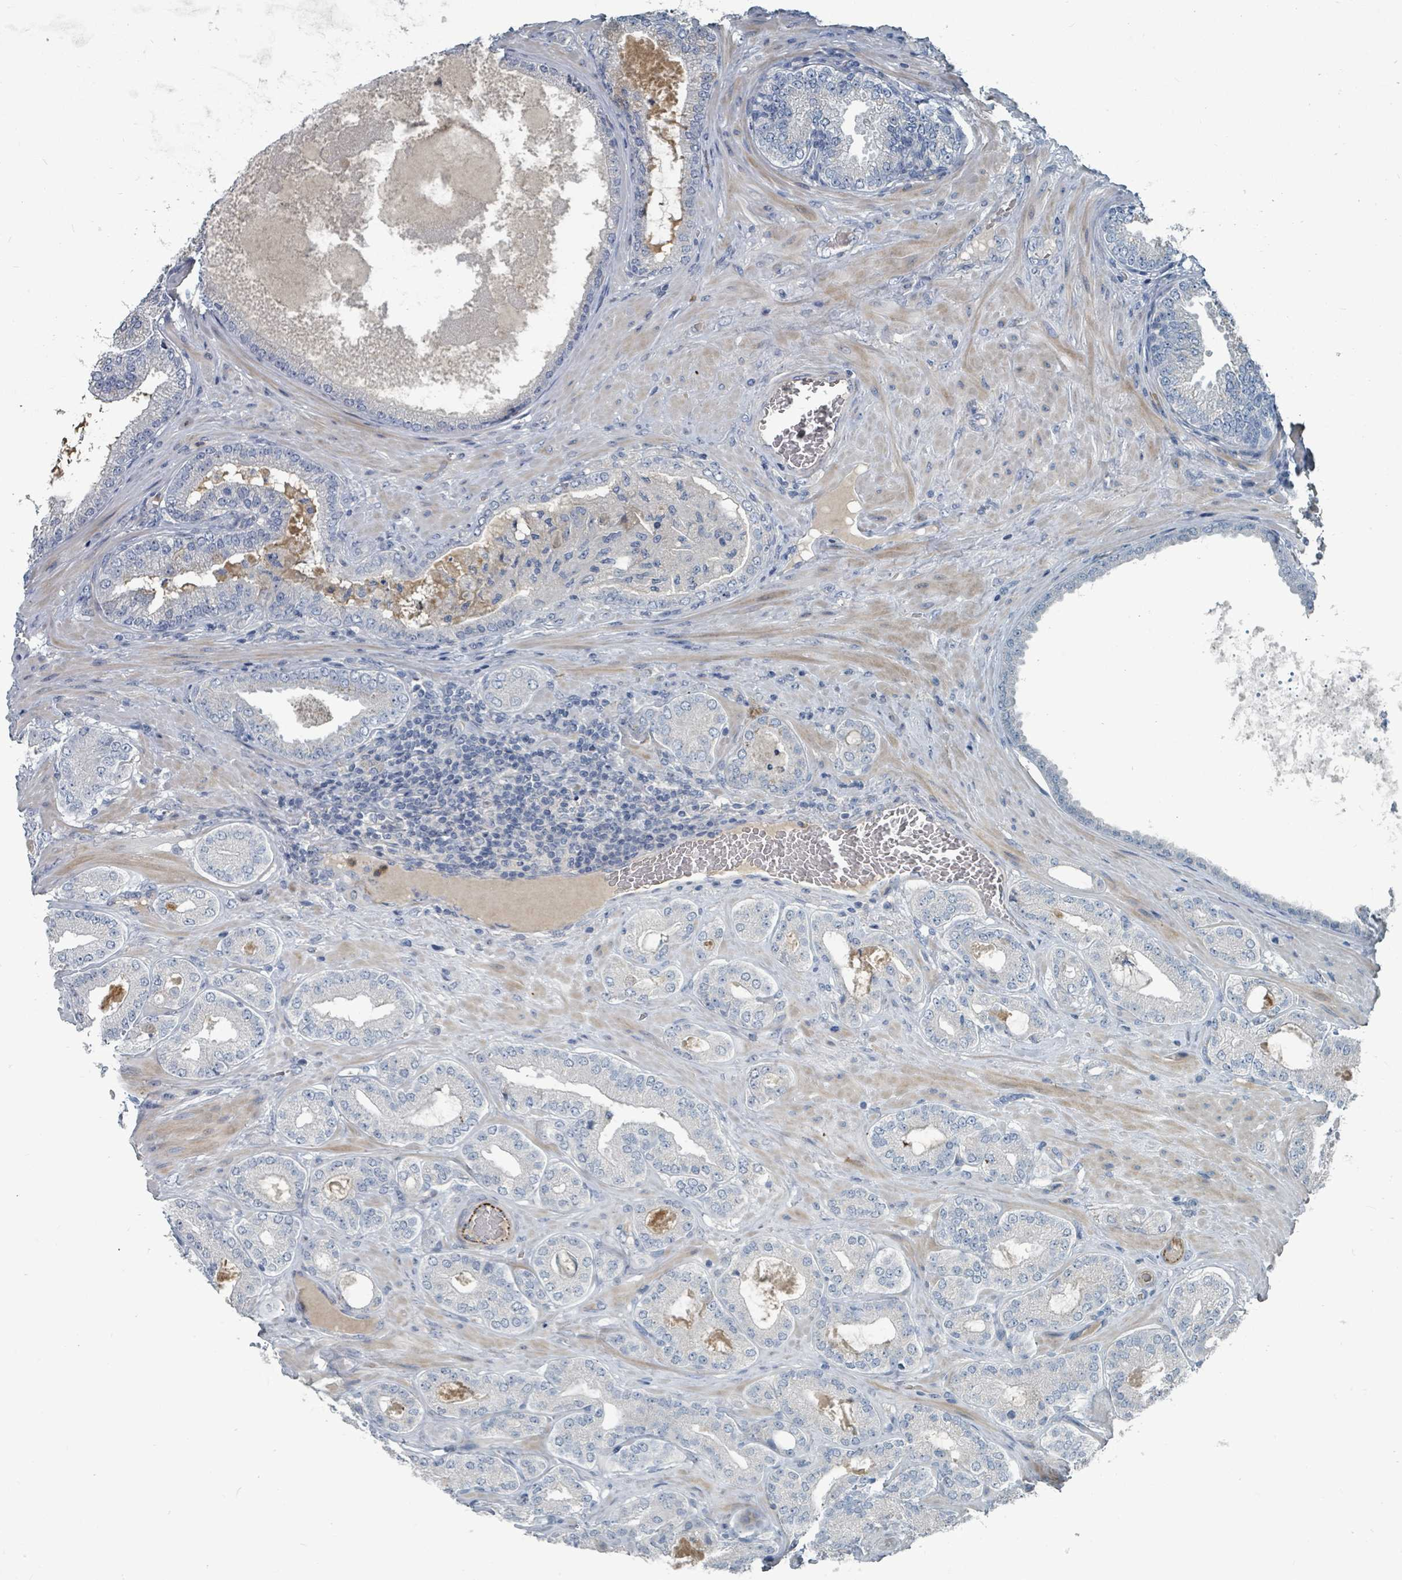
{"staining": {"intensity": "negative", "quantity": "none", "location": "none"}, "tissue": "prostate cancer", "cell_type": "Tumor cells", "image_type": "cancer", "snomed": [{"axis": "morphology", "description": "Adenocarcinoma, Low grade"}, {"axis": "topography", "description": "Prostate"}], "caption": "DAB (3,3'-diaminobenzidine) immunohistochemical staining of prostate cancer (adenocarcinoma (low-grade)) displays no significant staining in tumor cells.", "gene": "SLC44A5", "patient": {"sex": "male", "age": 63}}